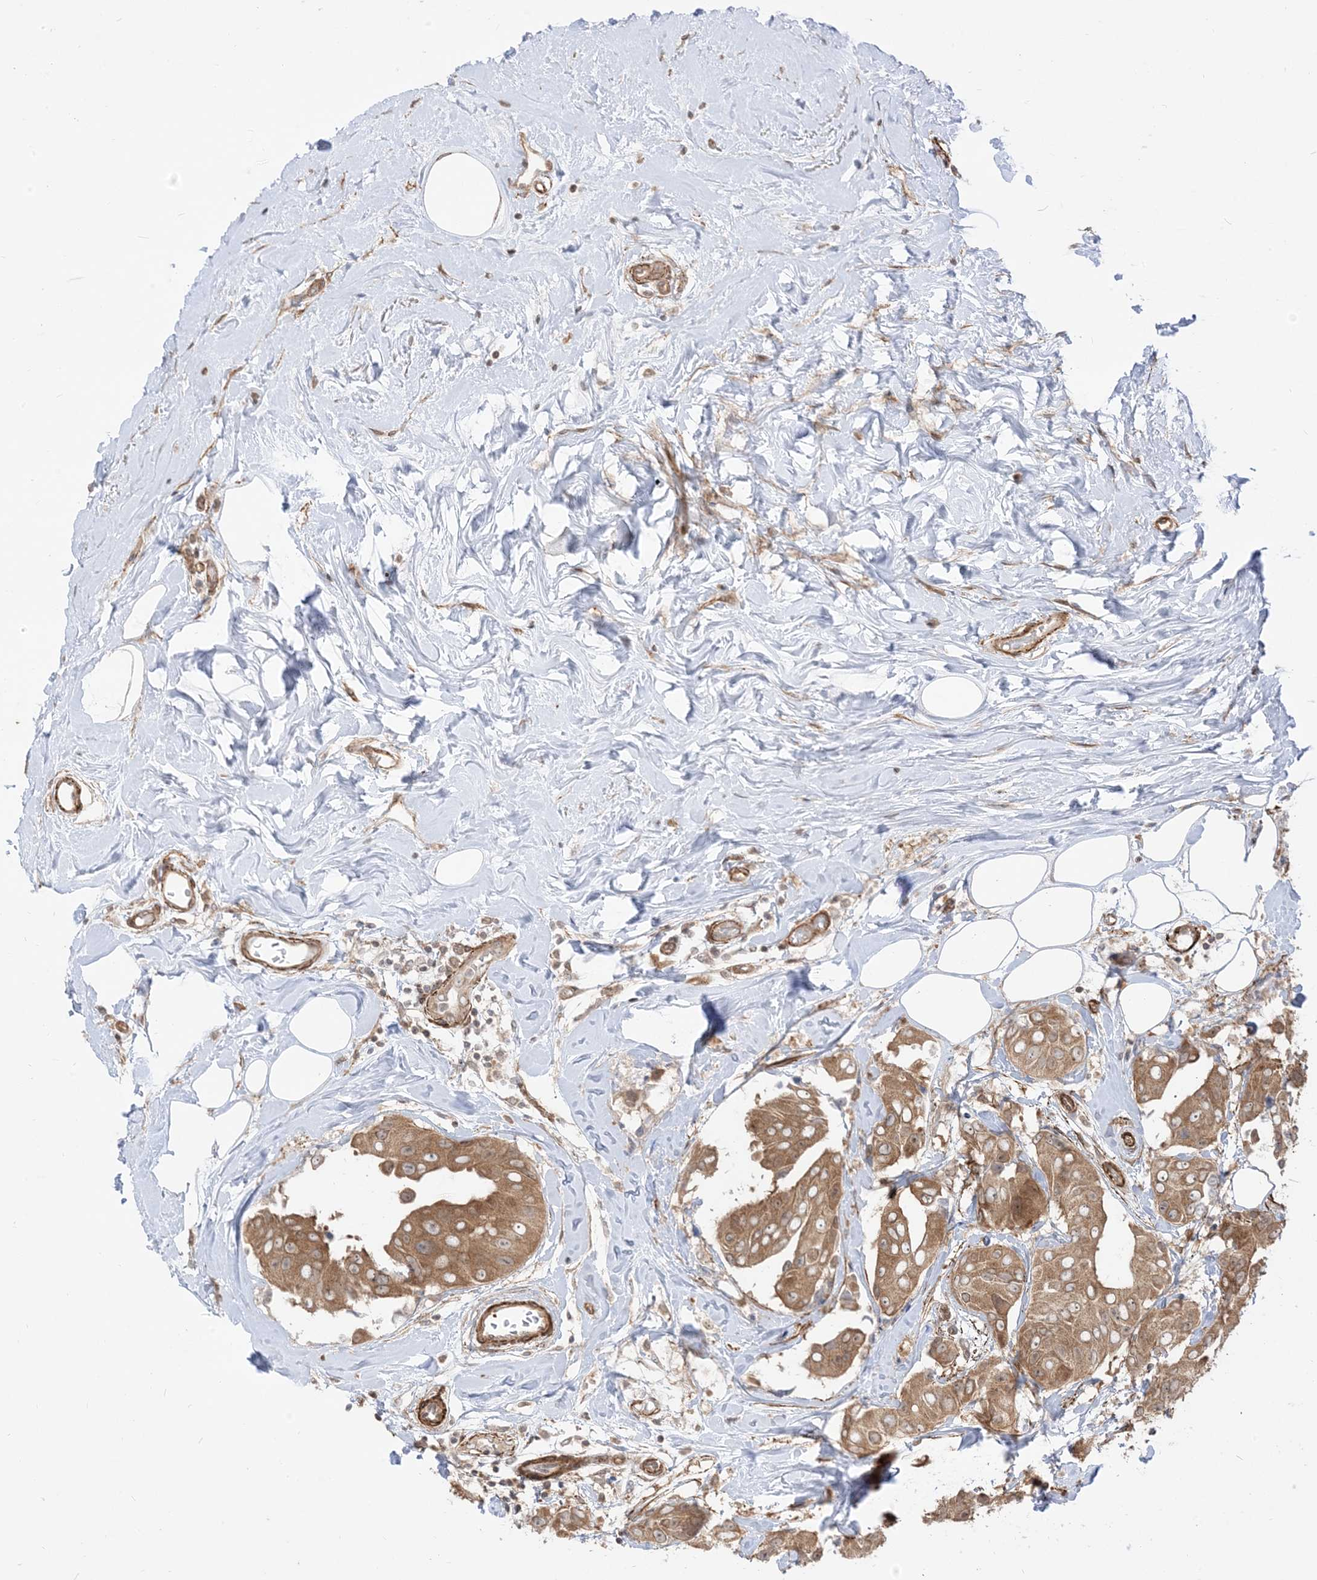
{"staining": {"intensity": "moderate", "quantity": ">75%", "location": "cytoplasmic/membranous"}, "tissue": "breast cancer", "cell_type": "Tumor cells", "image_type": "cancer", "snomed": [{"axis": "morphology", "description": "Normal tissue, NOS"}, {"axis": "morphology", "description": "Duct carcinoma"}, {"axis": "topography", "description": "Breast"}], "caption": "The histopathology image exhibits staining of breast cancer, revealing moderate cytoplasmic/membranous protein positivity (brown color) within tumor cells. The staining was performed using DAB (3,3'-diaminobenzidine), with brown indicating positive protein expression. Nuclei are stained blue with hematoxylin.", "gene": "TBCC", "patient": {"sex": "female", "age": 39}}